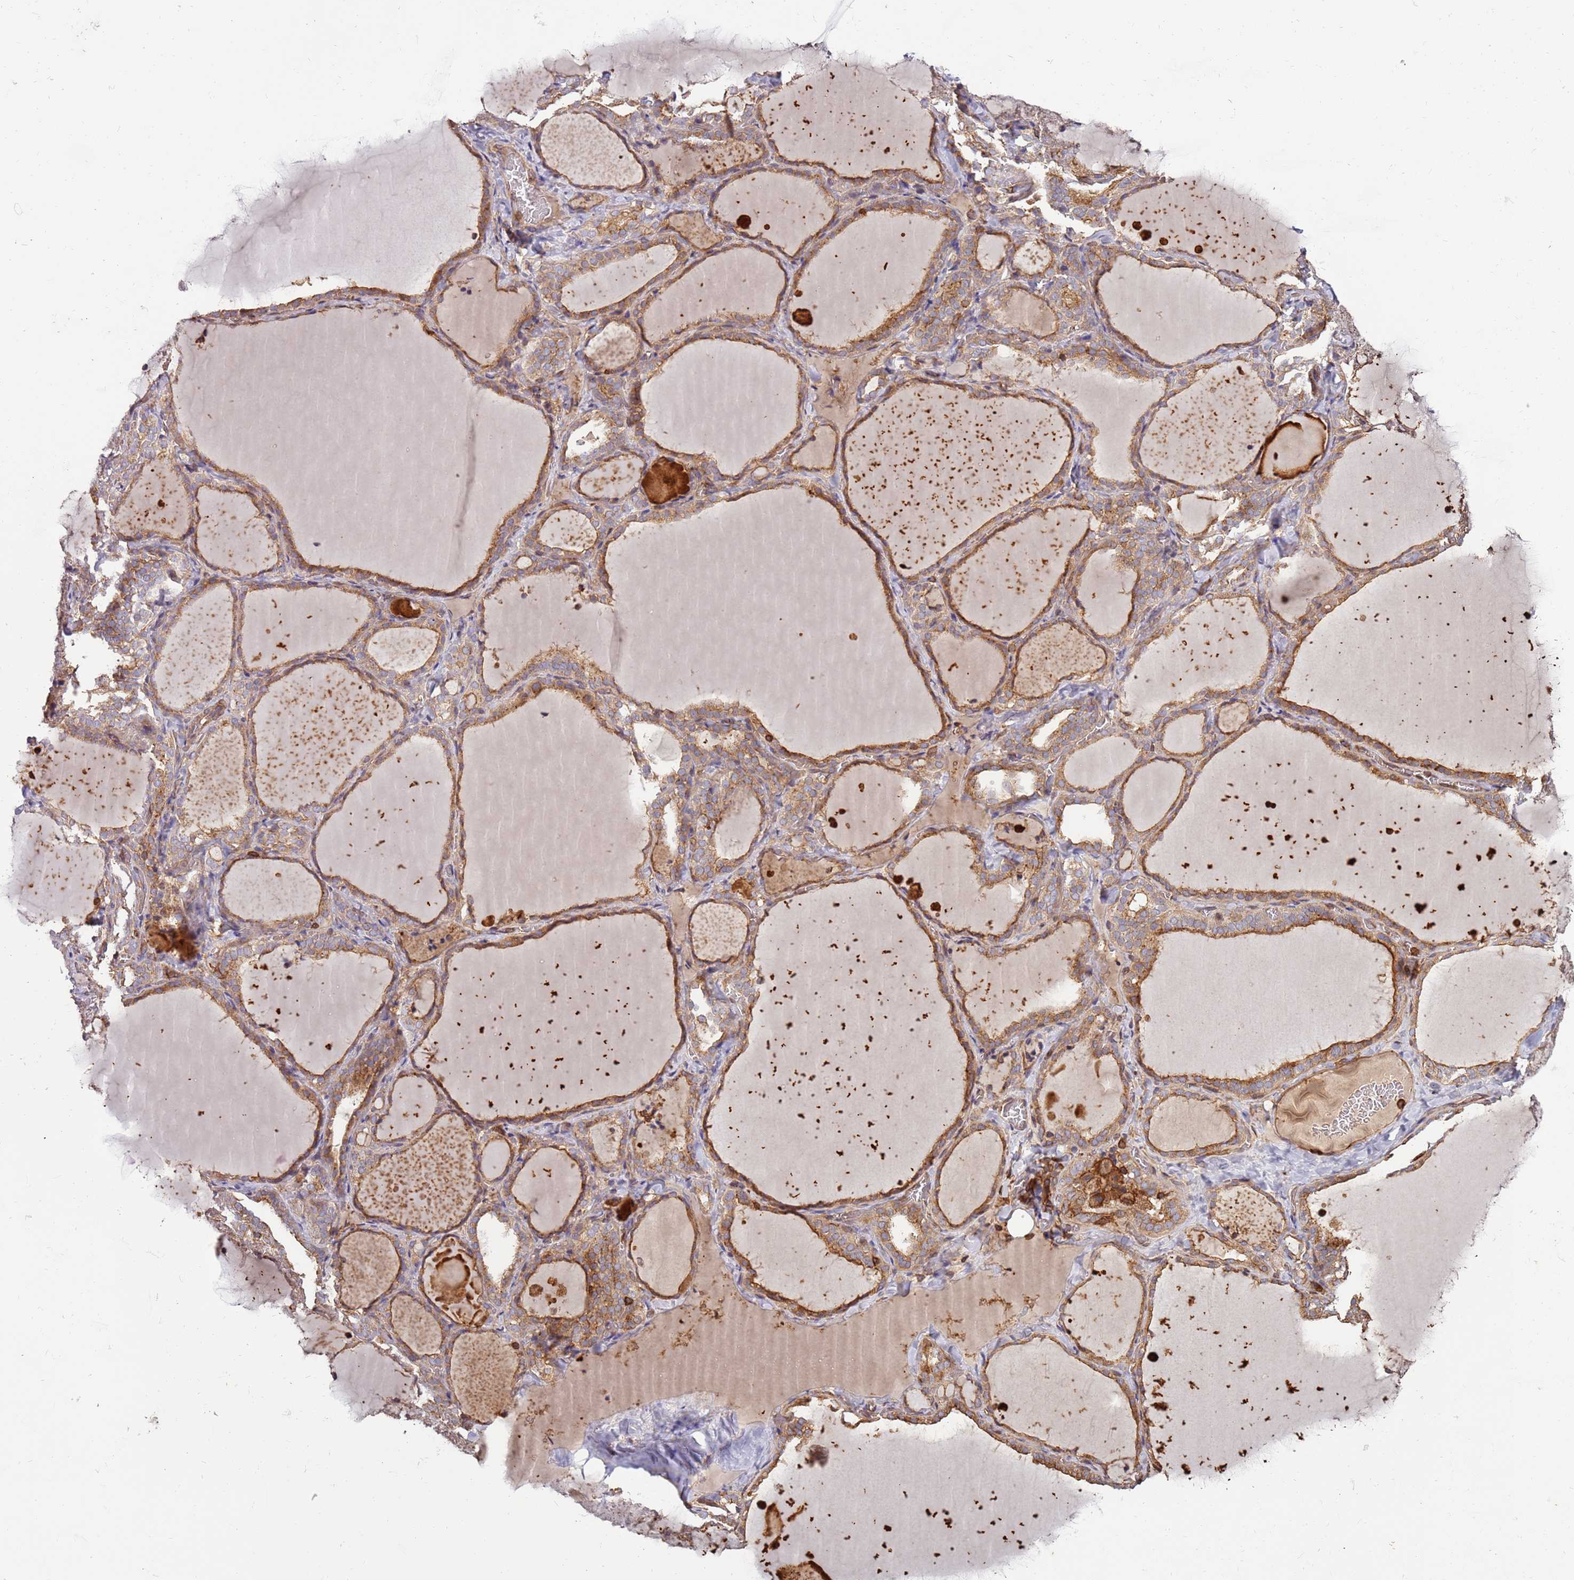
{"staining": {"intensity": "moderate", "quantity": ">75%", "location": "cytoplasmic/membranous"}, "tissue": "thyroid gland", "cell_type": "Glandular cells", "image_type": "normal", "snomed": [{"axis": "morphology", "description": "Normal tissue, NOS"}, {"axis": "topography", "description": "Thyroid gland"}], "caption": "Human thyroid gland stained with a brown dye reveals moderate cytoplasmic/membranous positive staining in about >75% of glandular cells.", "gene": "ACVR2A", "patient": {"sex": "female", "age": 22}}